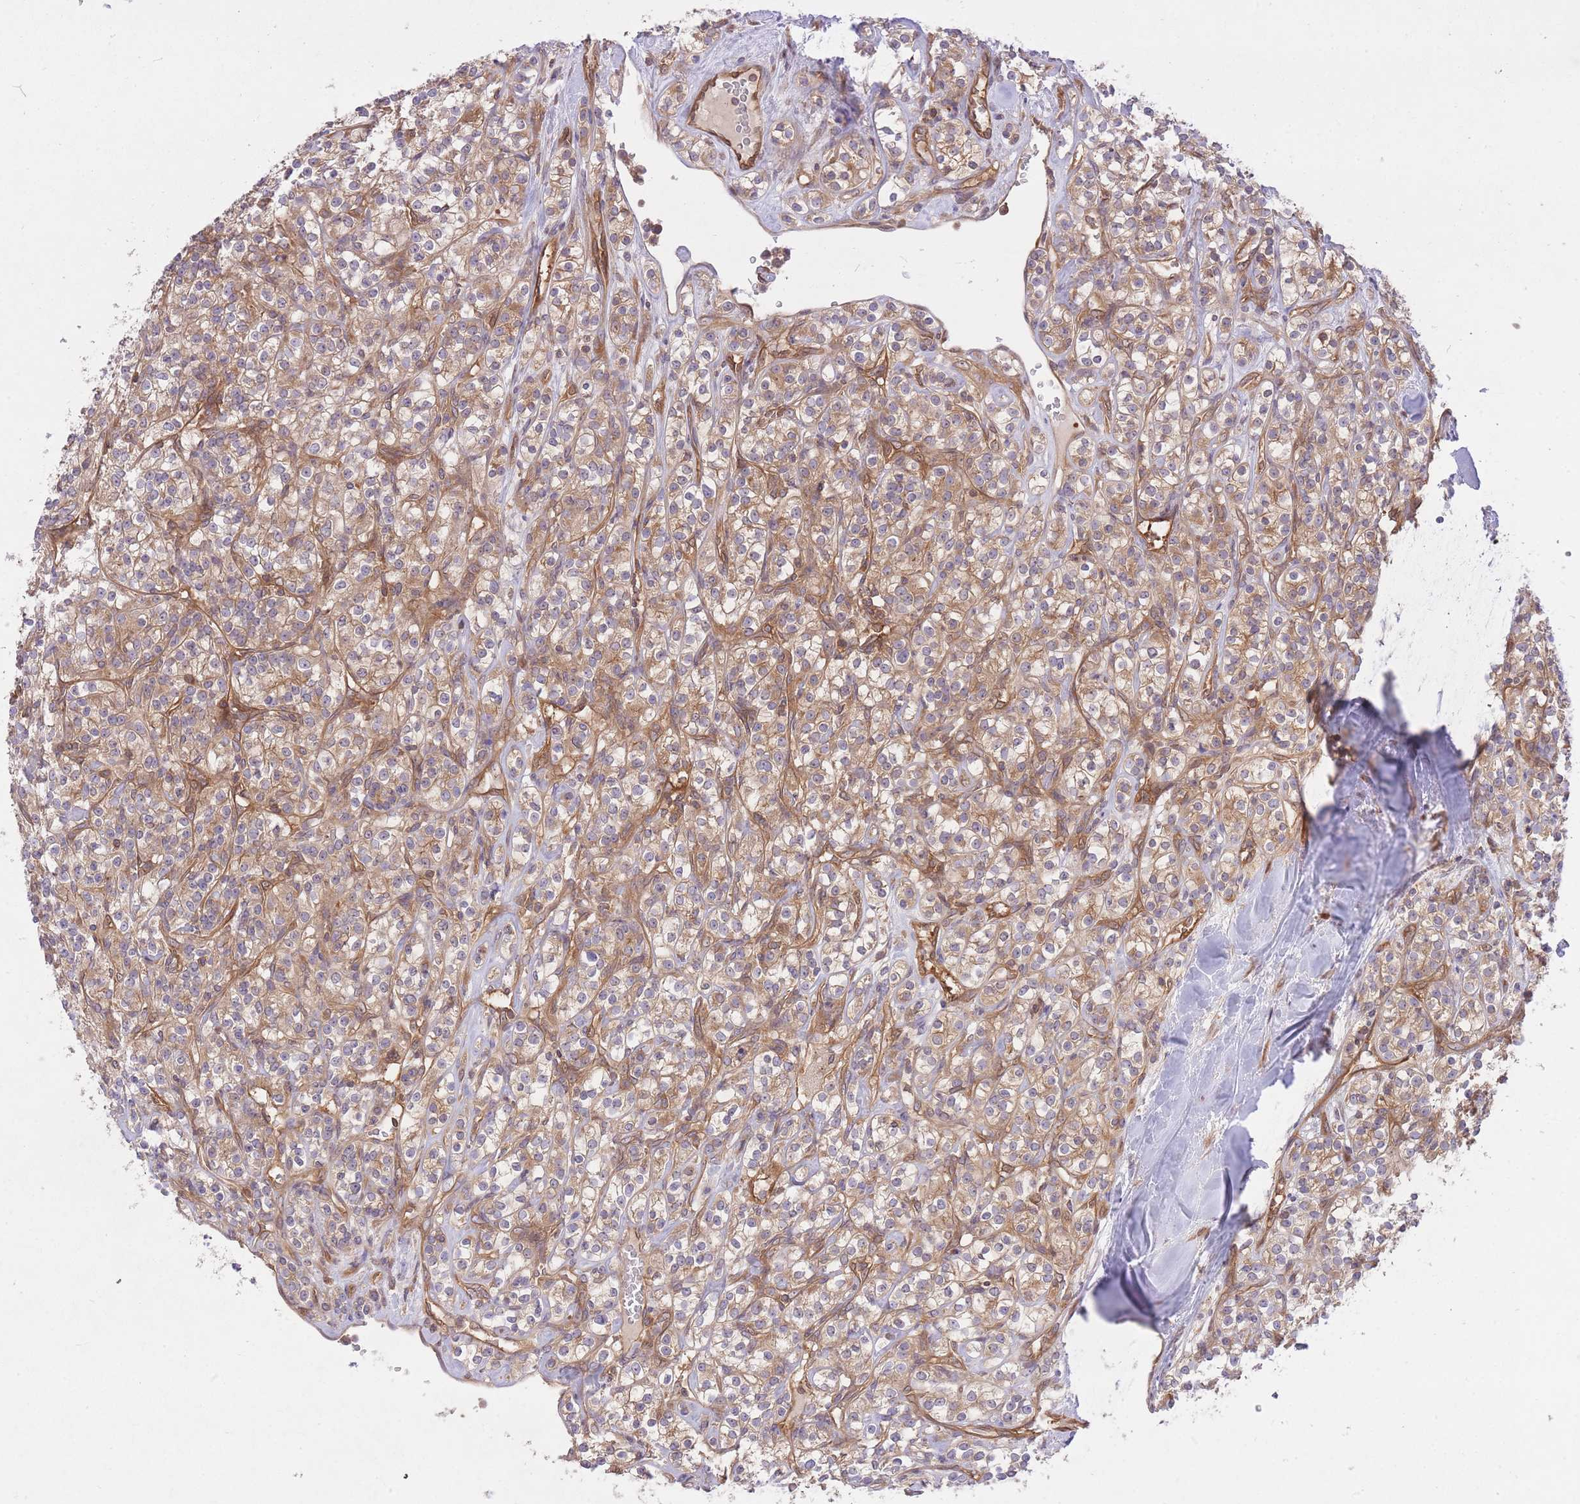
{"staining": {"intensity": "moderate", "quantity": ">75%", "location": "cytoplasmic/membranous"}, "tissue": "renal cancer", "cell_type": "Tumor cells", "image_type": "cancer", "snomed": [{"axis": "morphology", "description": "Adenocarcinoma, NOS"}, {"axis": "topography", "description": "Kidney"}], "caption": "IHC staining of adenocarcinoma (renal), which shows medium levels of moderate cytoplasmic/membranous staining in about >75% of tumor cells indicating moderate cytoplasmic/membranous protein staining. The staining was performed using DAB (brown) for protein detection and nuclei were counterstained in hematoxylin (blue).", "gene": "PREP", "patient": {"sex": "male", "age": 77}}